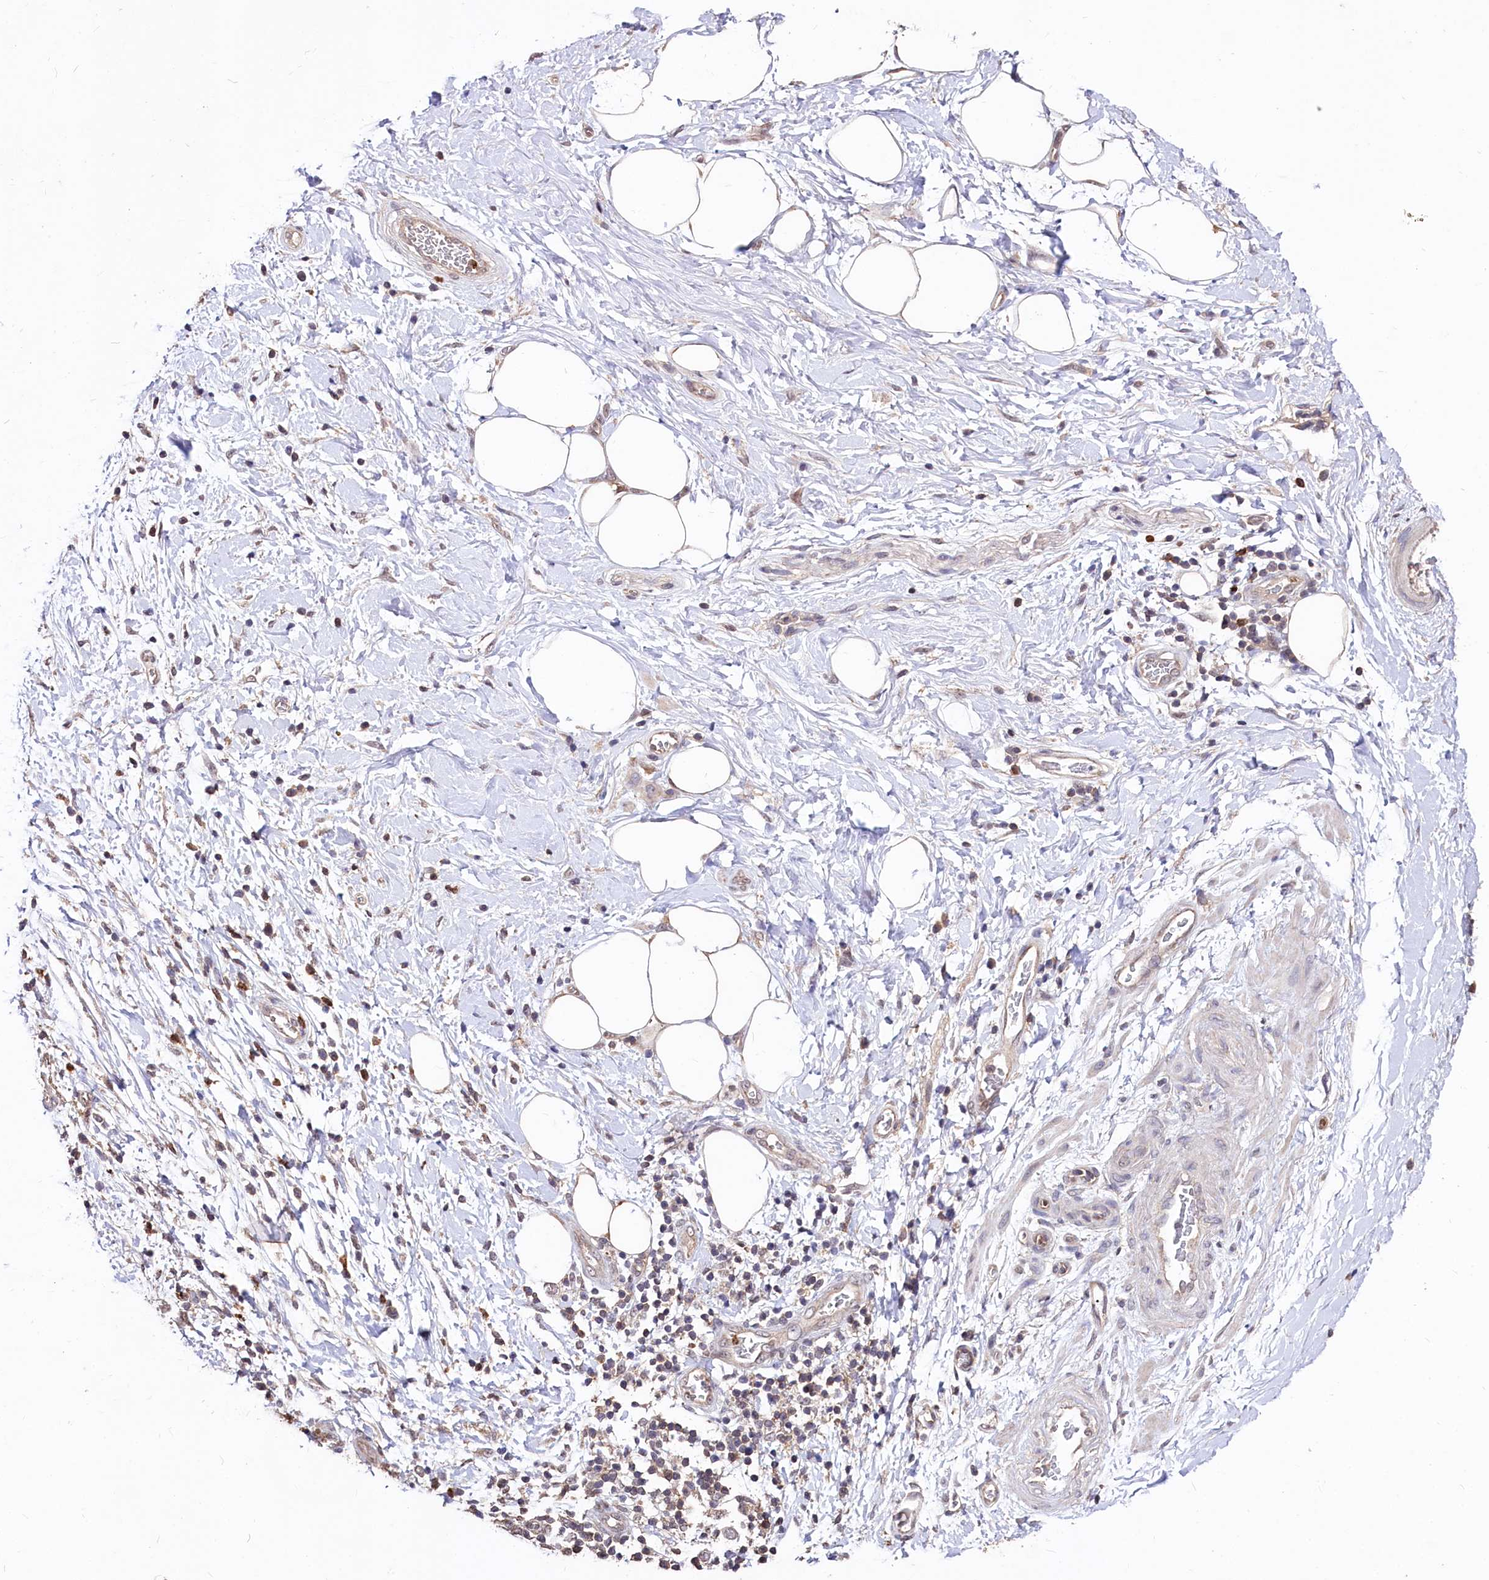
{"staining": {"intensity": "moderate", "quantity": ">75%", "location": "cytoplasmic/membranous"}, "tissue": "adipose tissue", "cell_type": "Adipocytes", "image_type": "normal", "snomed": [{"axis": "morphology", "description": "Normal tissue, NOS"}, {"axis": "morphology", "description": "Adenocarcinoma, NOS"}, {"axis": "topography", "description": "Pancreas"}, {"axis": "topography", "description": "Peripheral nerve tissue"}], "caption": "This micrograph reveals benign adipose tissue stained with immunohistochemistry to label a protein in brown. The cytoplasmic/membranous of adipocytes show moderate positivity for the protein. Nuclei are counter-stained blue.", "gene": "KLRB1", "patient": {"sex": "male", "age": 59}}